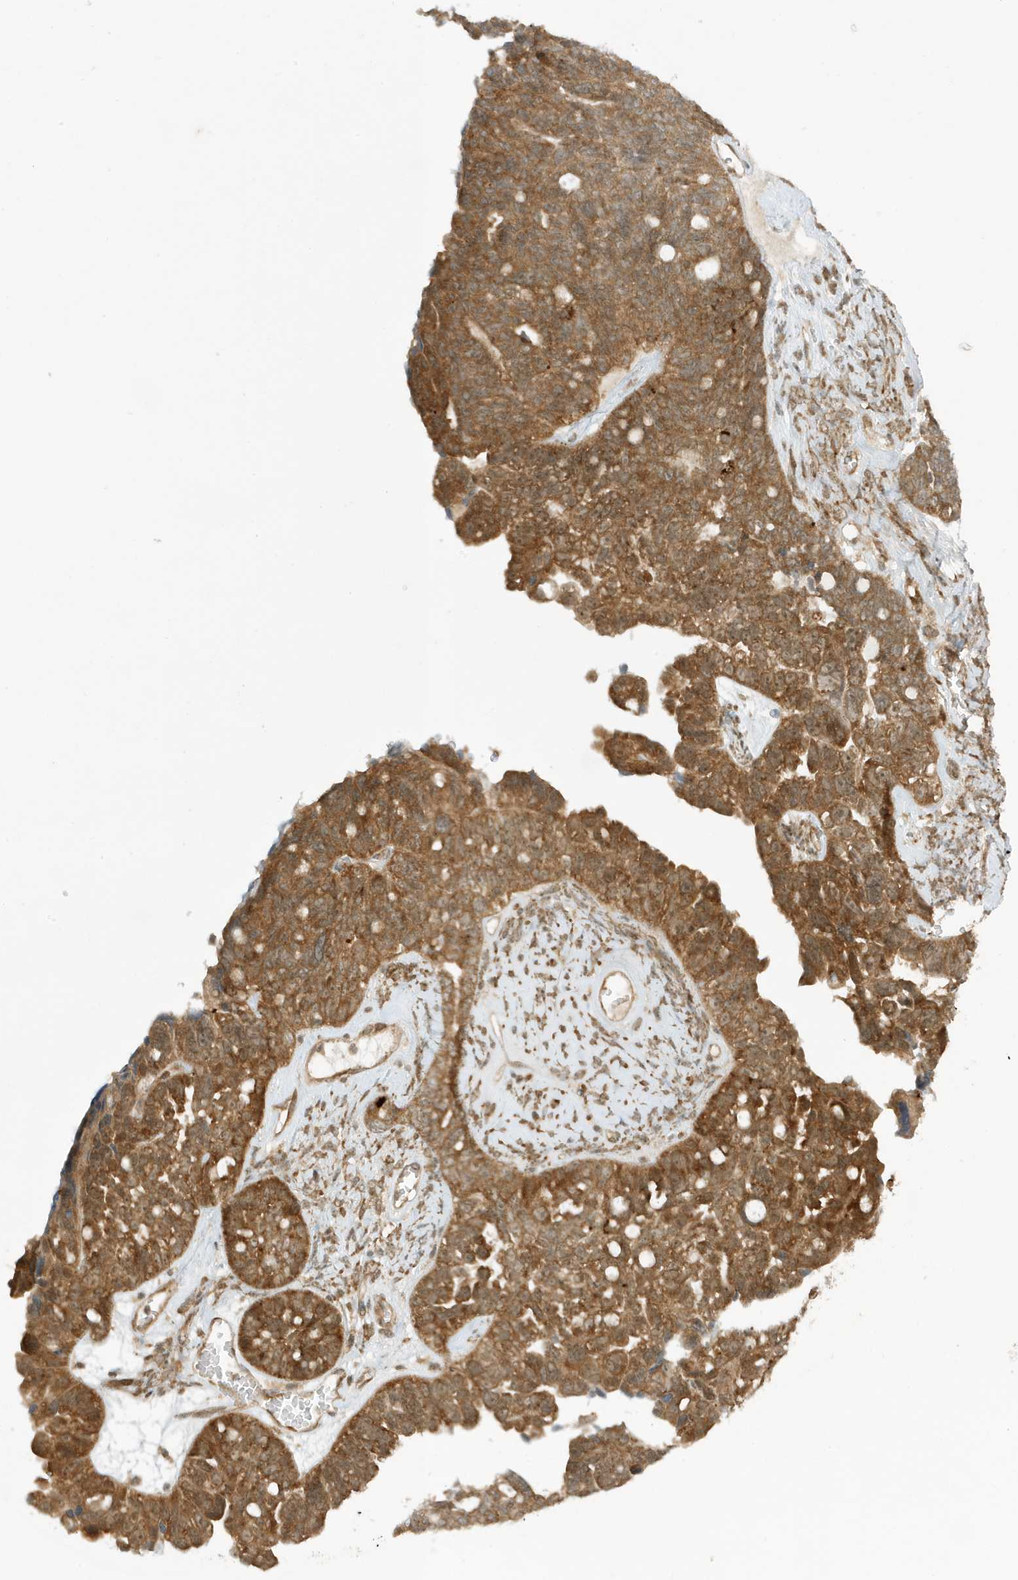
{"staining": {"intensity": "moderate", "quantity": ">75%", "location": "cytoplasmic/membranous"}, "tissue": "ovarian cancer", "cell_type": "Tumor cells", "image_type": "cancer", "snomed": [{"axis": "morphology", "description": "Cystadenocarcinoma, serous, NOS"}, {"axis": "topography", "description": "Ovary"}], "caption": "Protein positivity by immunohistochemistry (IHC) reveals moderate cytoplasmic/membranous positivity in approximately >75% of tumor cells in ovarian serous cystadenocarcinoma.", "gene": "DHX36", "patient": {"sex": "female", "age": 79}}